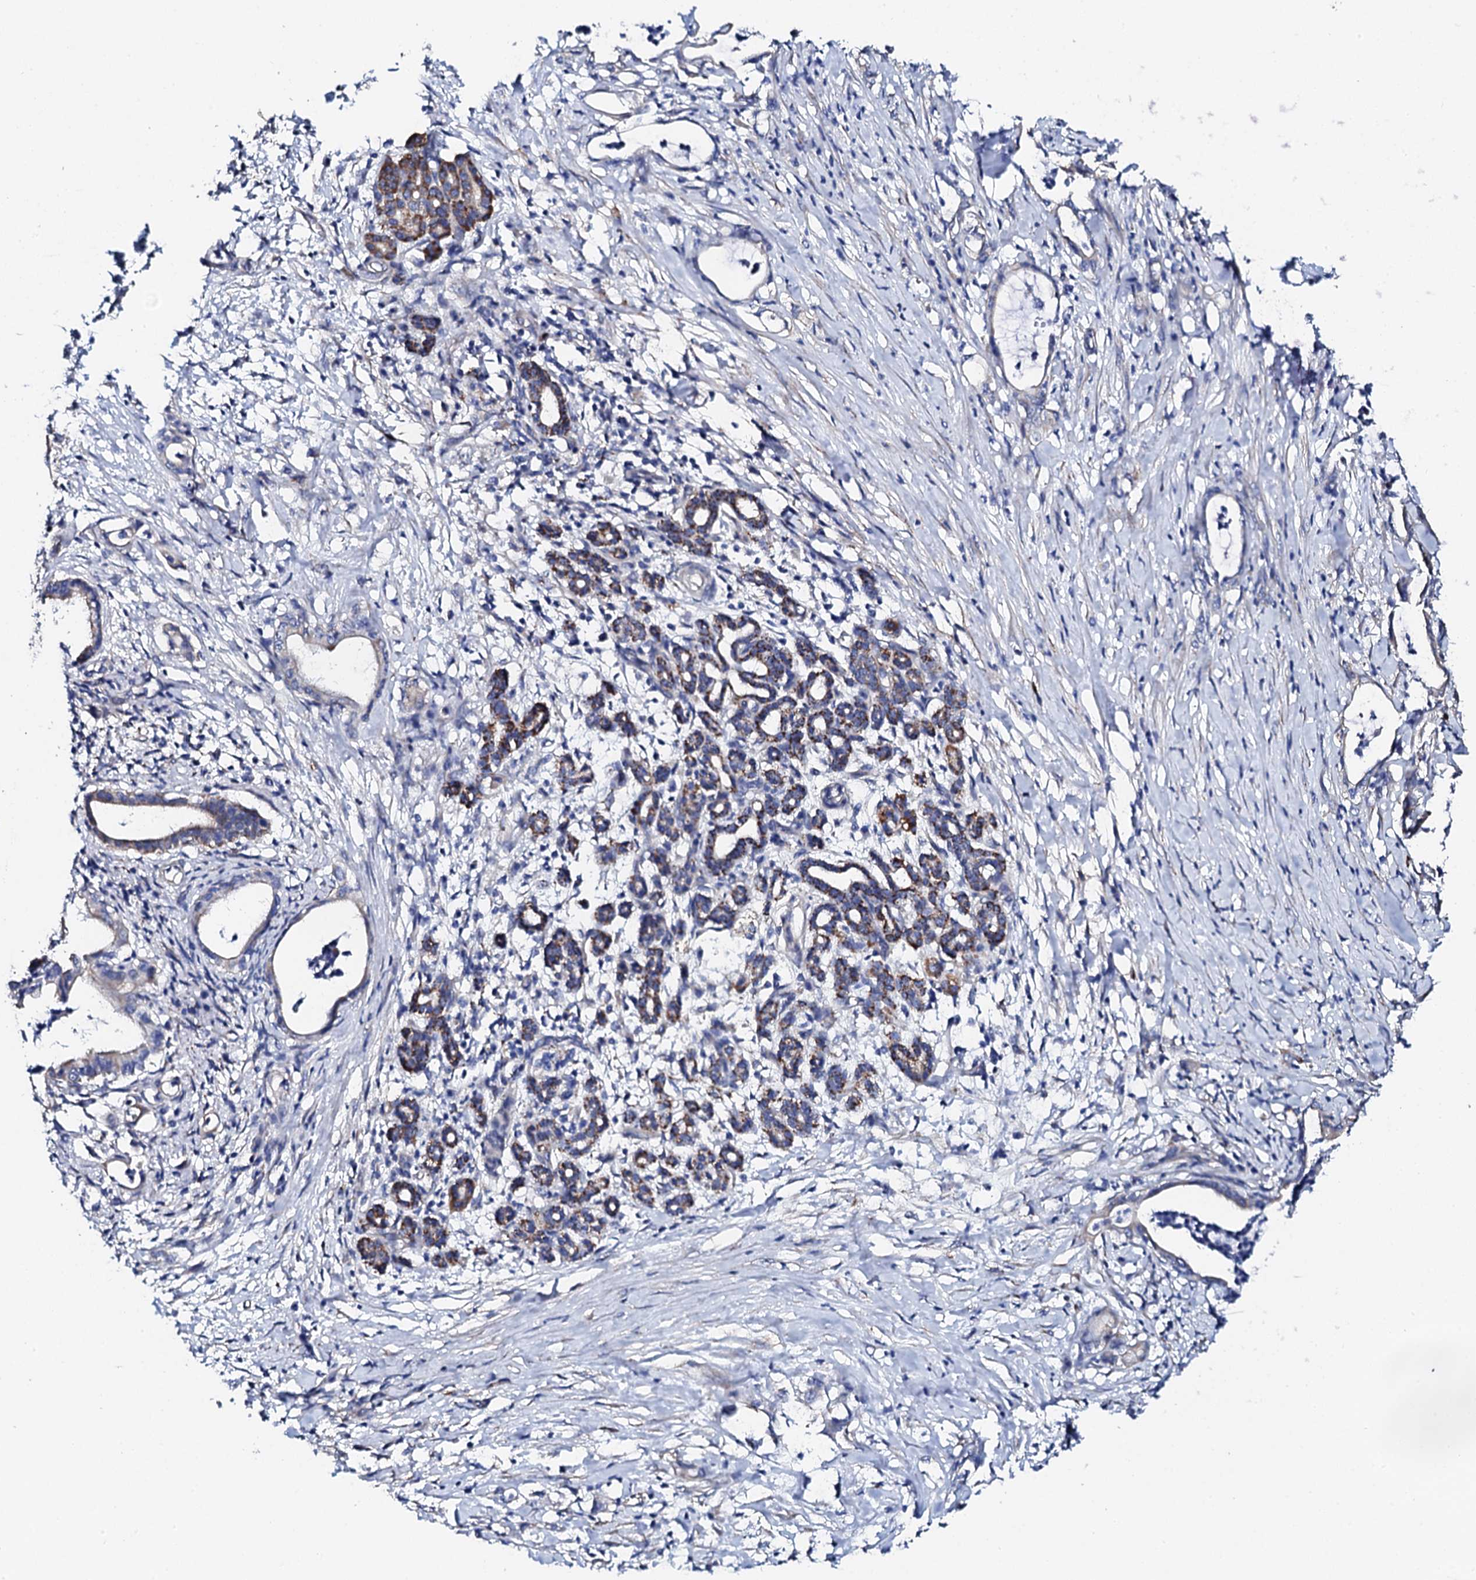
{"staining": {"intensity": "moderate", "quantity": "25%-75%", "location": "cytoplasmic/membranous"}, "tissue": "pancreatic cancer", "cell_type": "Tumor cells", "image_type": "cancer", "snomed": [{"axis": "morphology", "description": "Adenocarcinoma, NOS"}, {"axis": "topography", "description": "Pancreas"}], "caption": "Pancreatic adenocarcinoma tissue reveals moderate cytoplasmic/membranous staining in approximately 25%-75% of tumor cells, visualized by immunohistochemistry.", "gene": "KLHL32", "patient": {"sex": "female", "age": 55}}